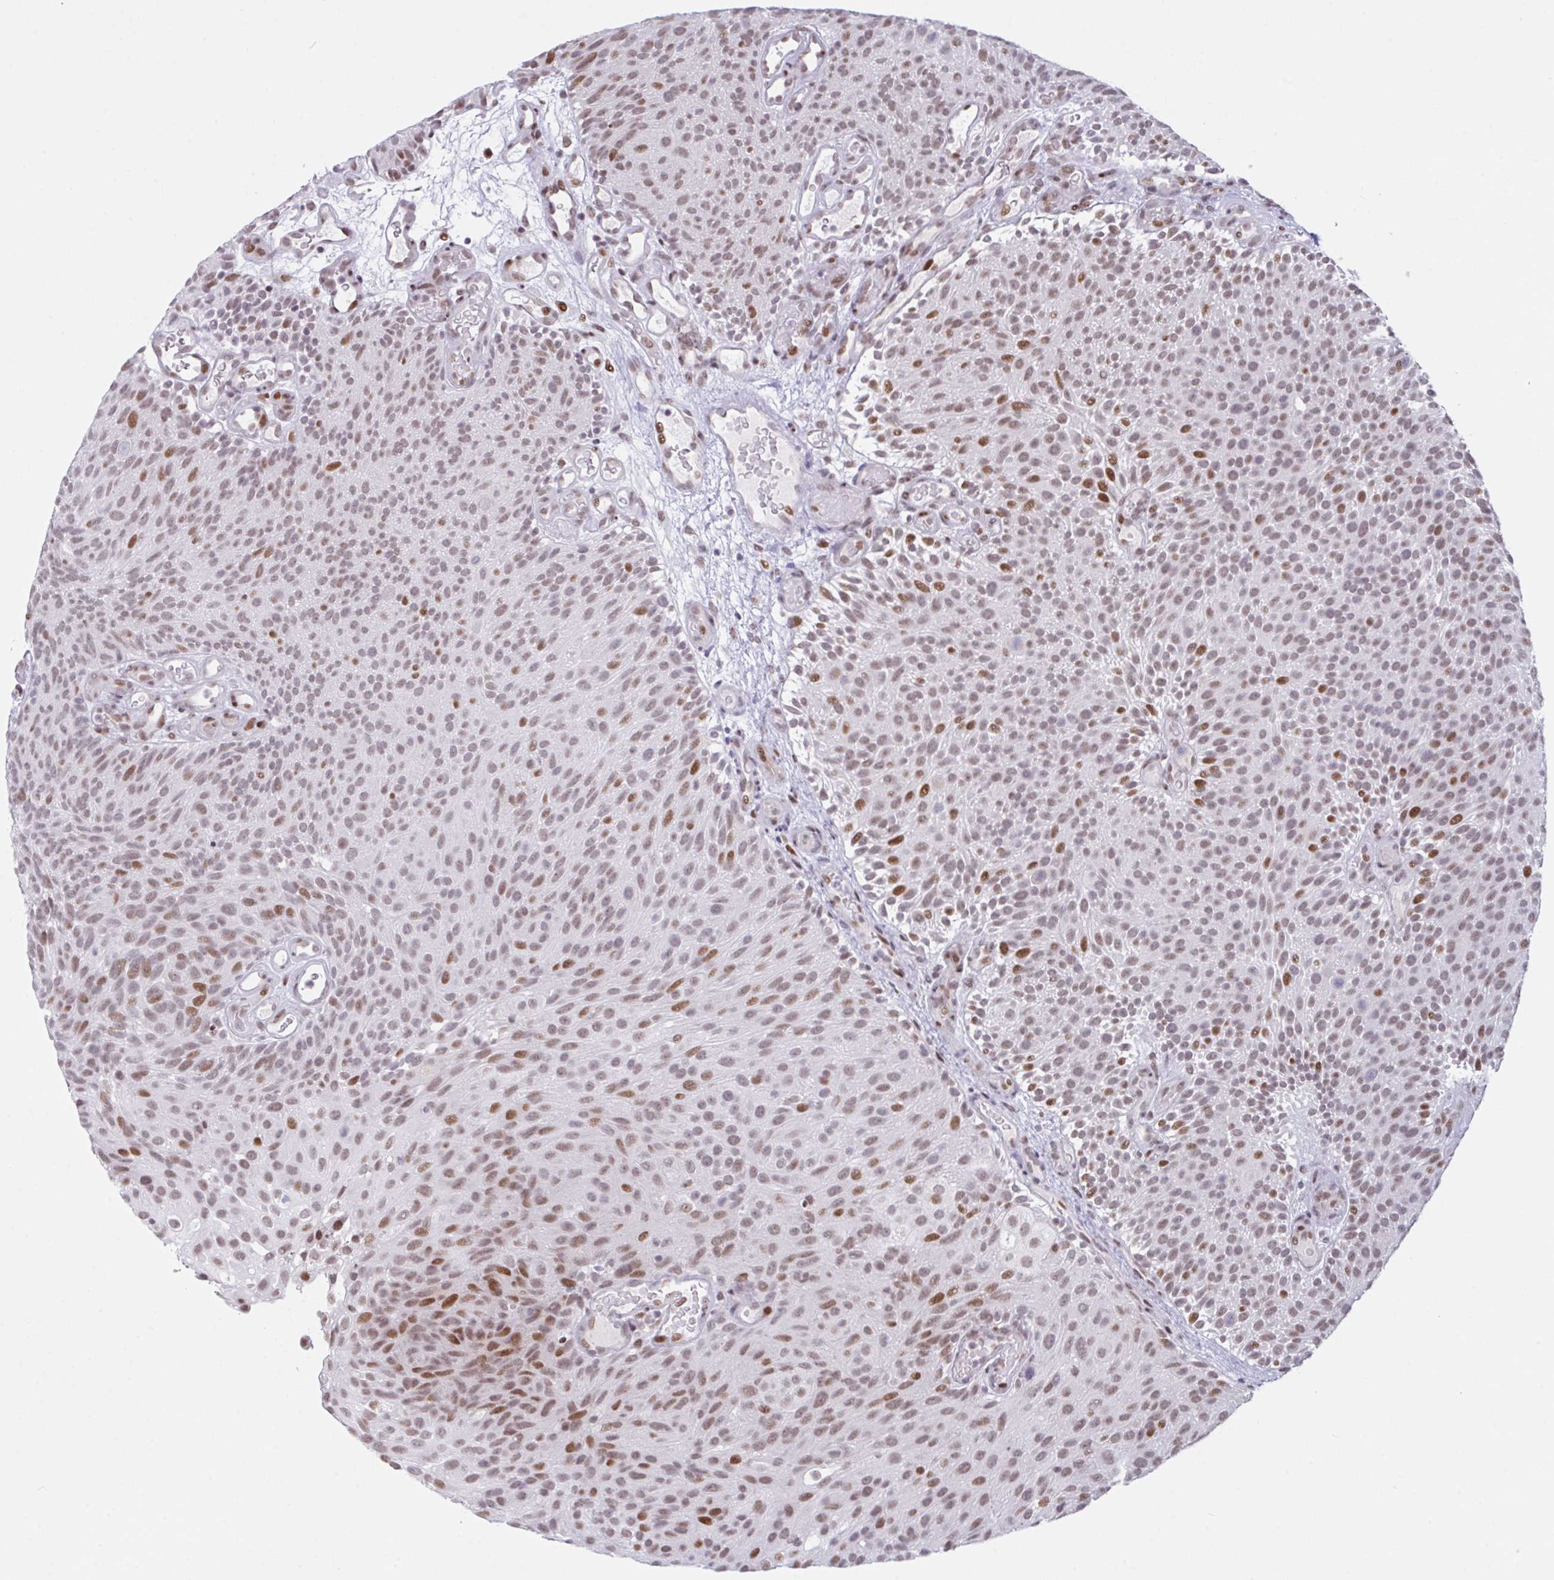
{"staining": {"intensity": "moderate", "quantity": "25%-75%", "location": "nuclear"}, "tissue": "urothelial cancer", "cell_type": "Tumor cells", "image_type": "cancer", "snomed": [{"axis": "morphology", "description": "Urothelial carcinoma, Low grade"}, {"axis": "topography", "description": "Urinary bladder"}], "caption": "Moderate nuclear protein positivity is appreciated in about 25%-75% of tumor cells in urothelial cancer.", "gene": "CLP1", "patient": {"sex": "male", "age": 78}}